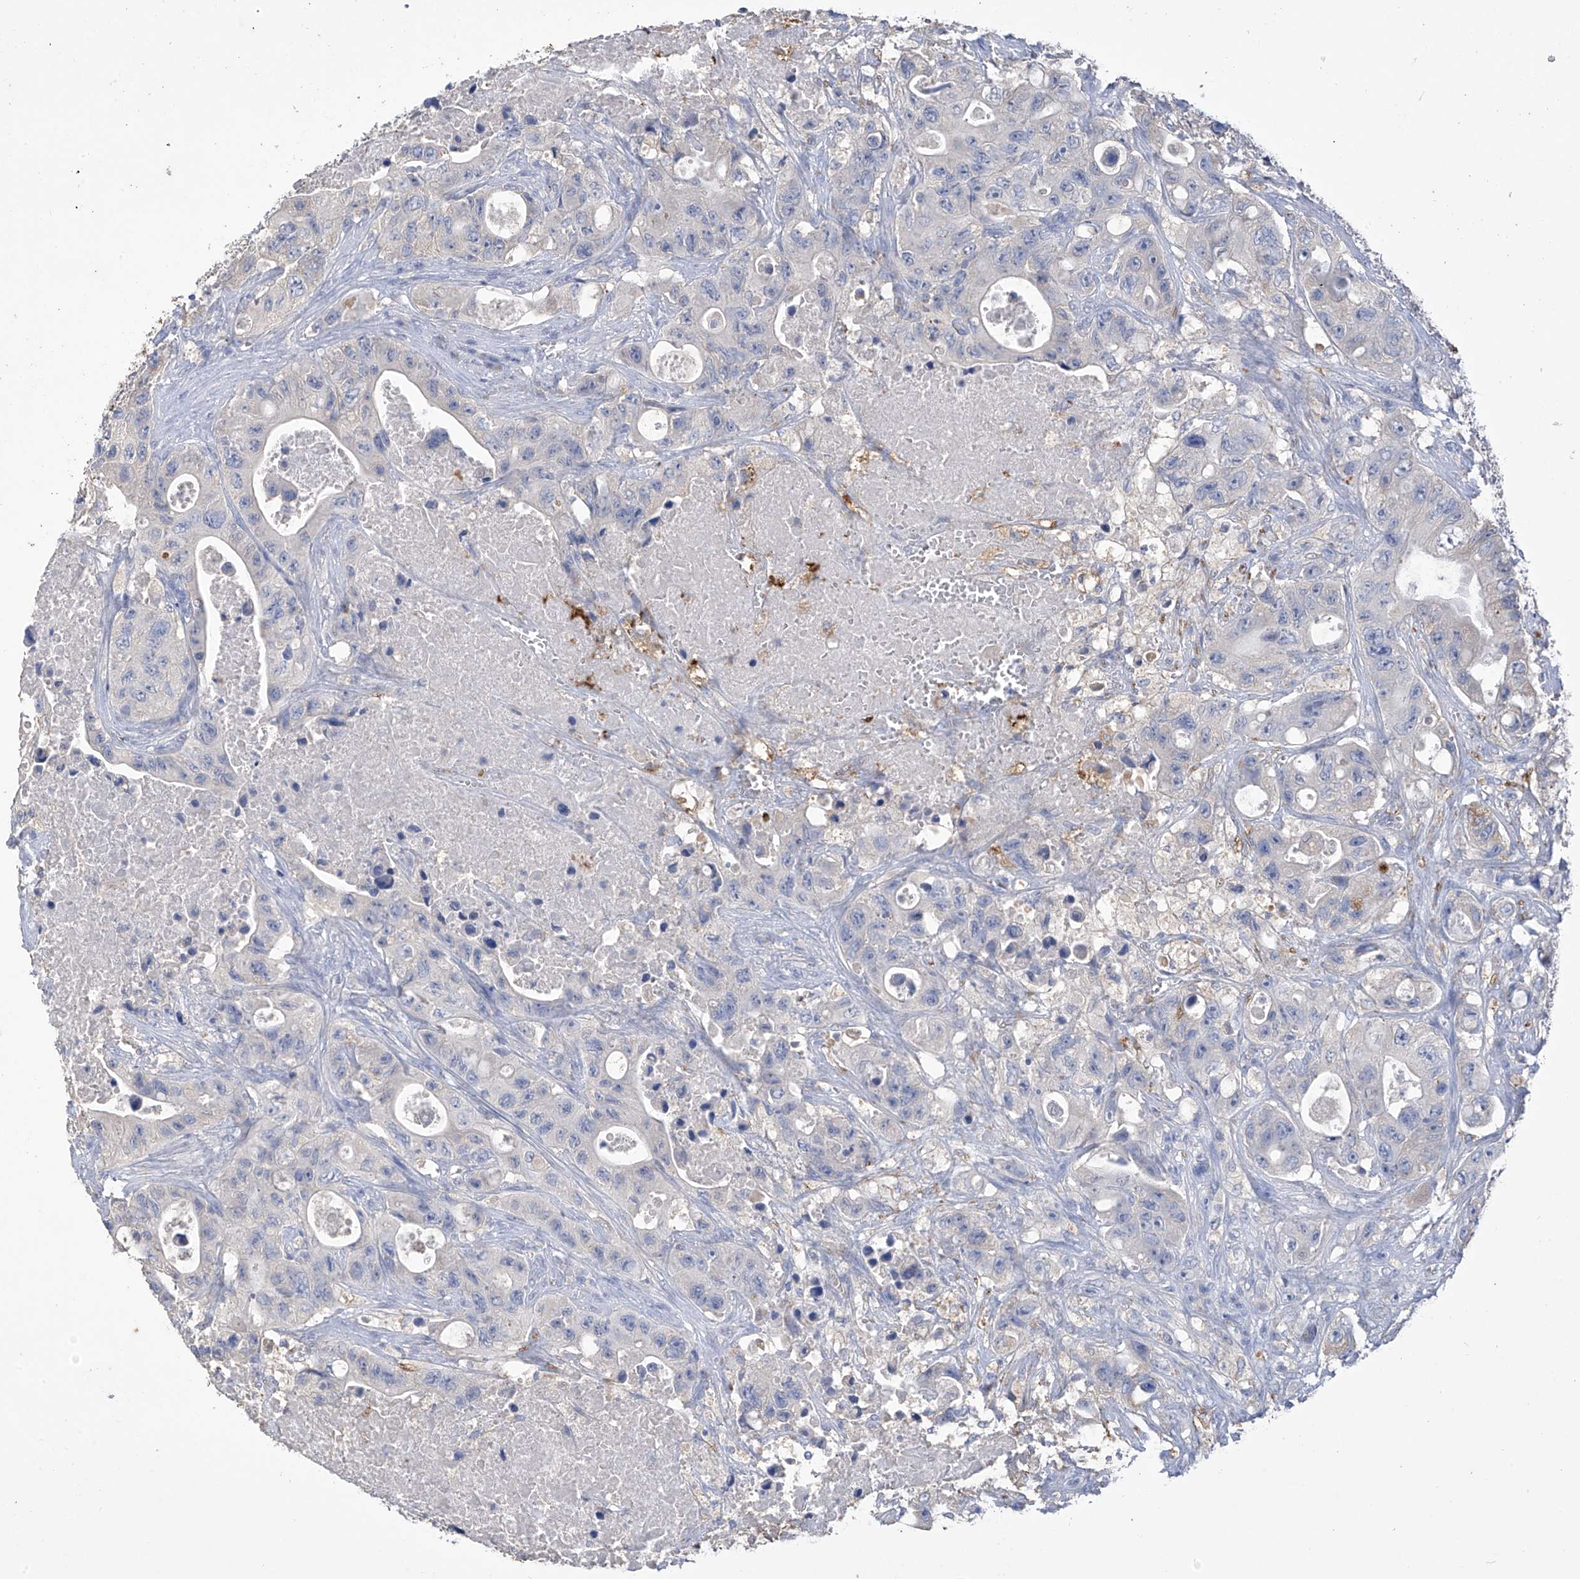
{"staining": {"intensity": "negative", "quantity": "none", "location": "none"}, "tissue": "colorectal cancer", "cell_type": "Tumor cells", "image_type": "cancer", "snomed": [{"axis": "morphology", "description": "Adenocarcinoma, NOS"}, {"axis": "topography", "description": "Colon"}], "caption": "DAB immunohistochemical staining of human adenocarcinoma (colorectal) exhibits no significant staining in tumor cells.", "gene": "OGT", "patient": {"sex": "female", "age": 46}}